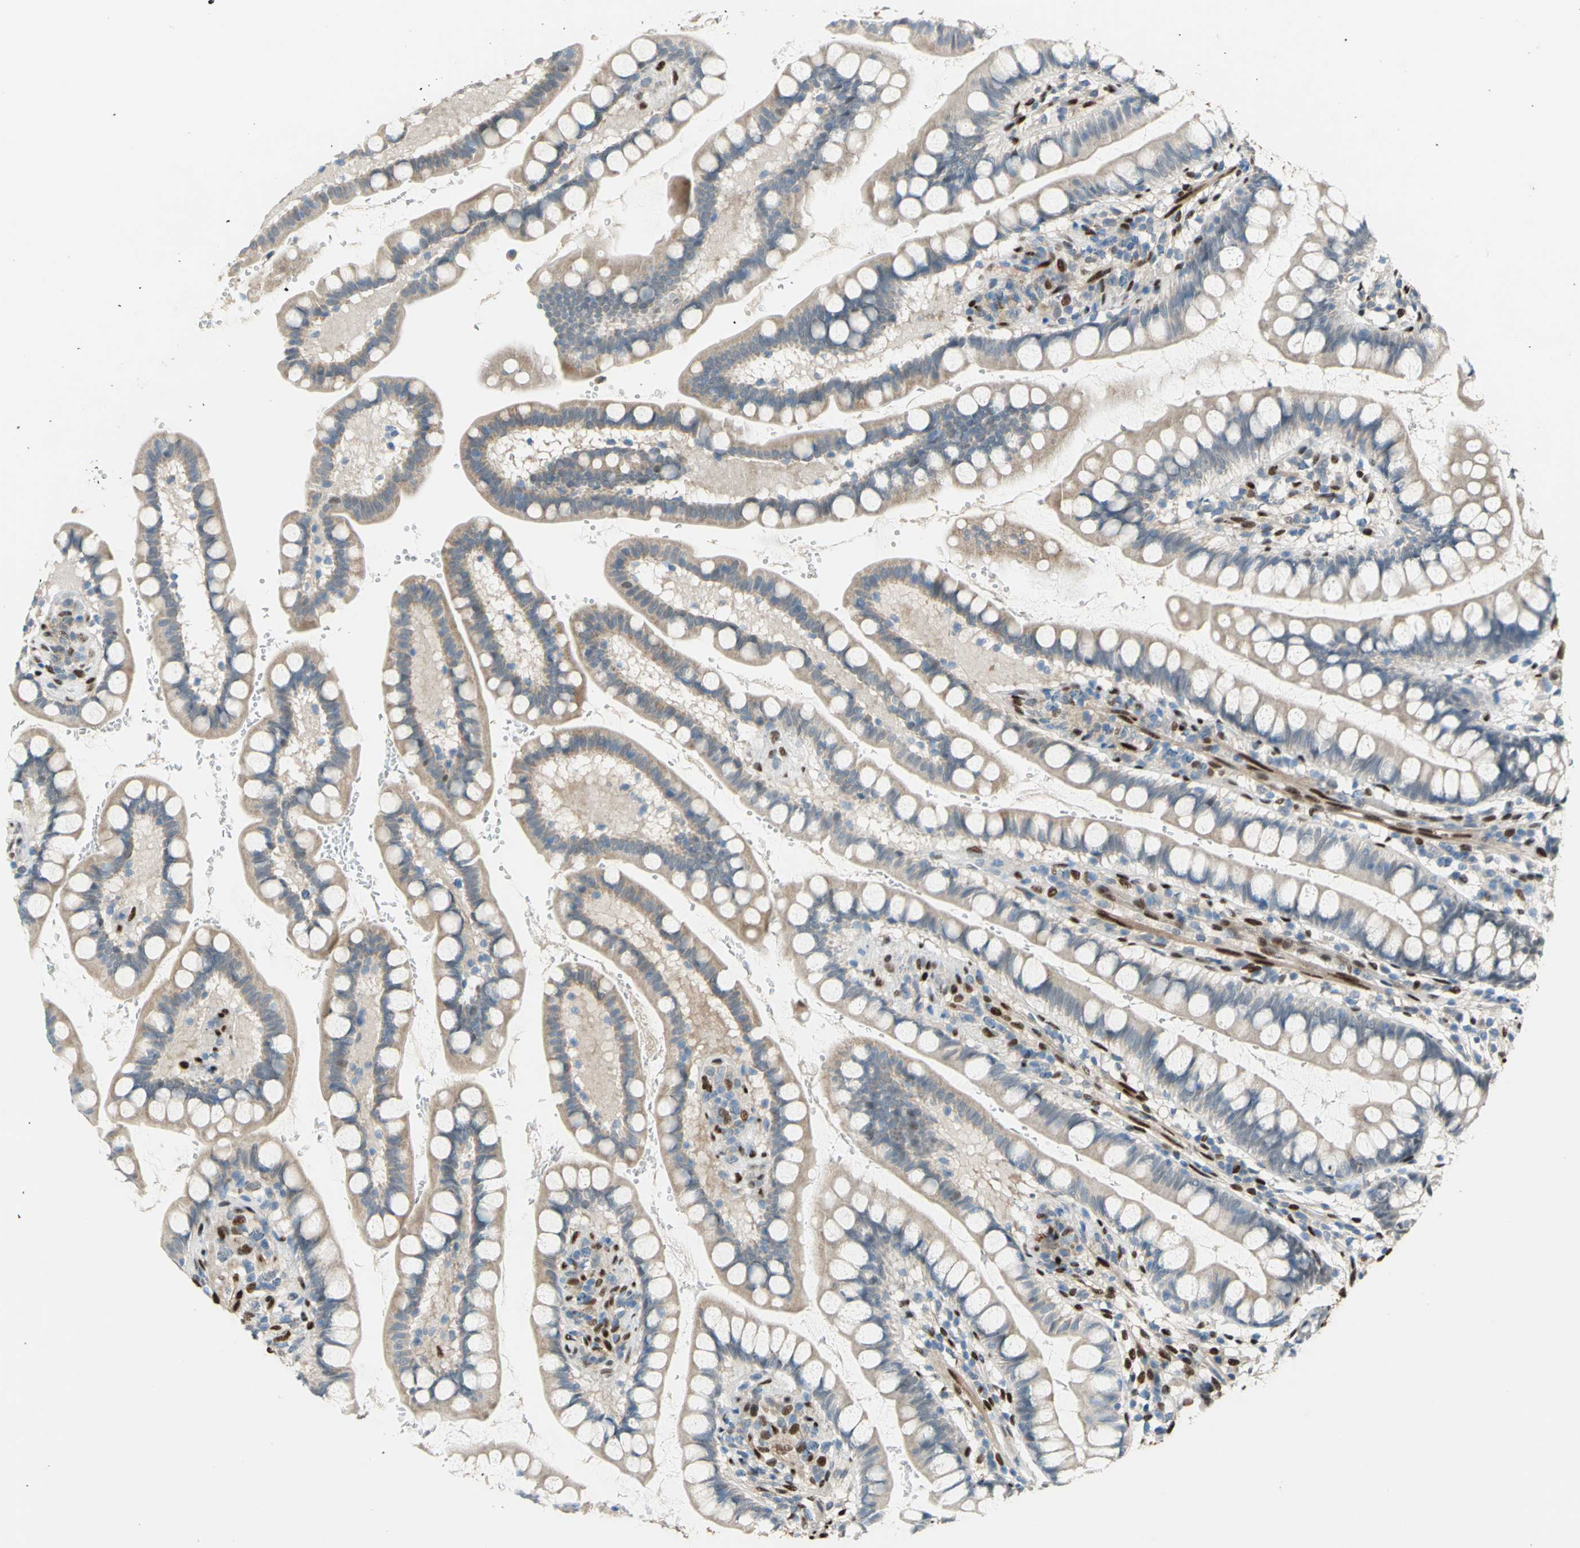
{"staining": {"intensity": "weak", "quantity": ">75%", "location": "cytoplasmic/membranous,nuclear"}, "tissue": "small intestine", "cell_type": "Glandular cells", "image_type": "normal", "snomed": [{"axis": "morphology", "description": "Normal tissue, NOS"}, {"axis": "topography", "description": "Small intestine"}], "caption": "The image exhibits immunohistochemical staining of unremarkable small intestine. There is weak cytoplasmic/membranous,nuclear positivity is appreciated in about >75% of glandular cells.", "gene": "RBFOX2", "patient": {"sex": "female", "age": 58}}